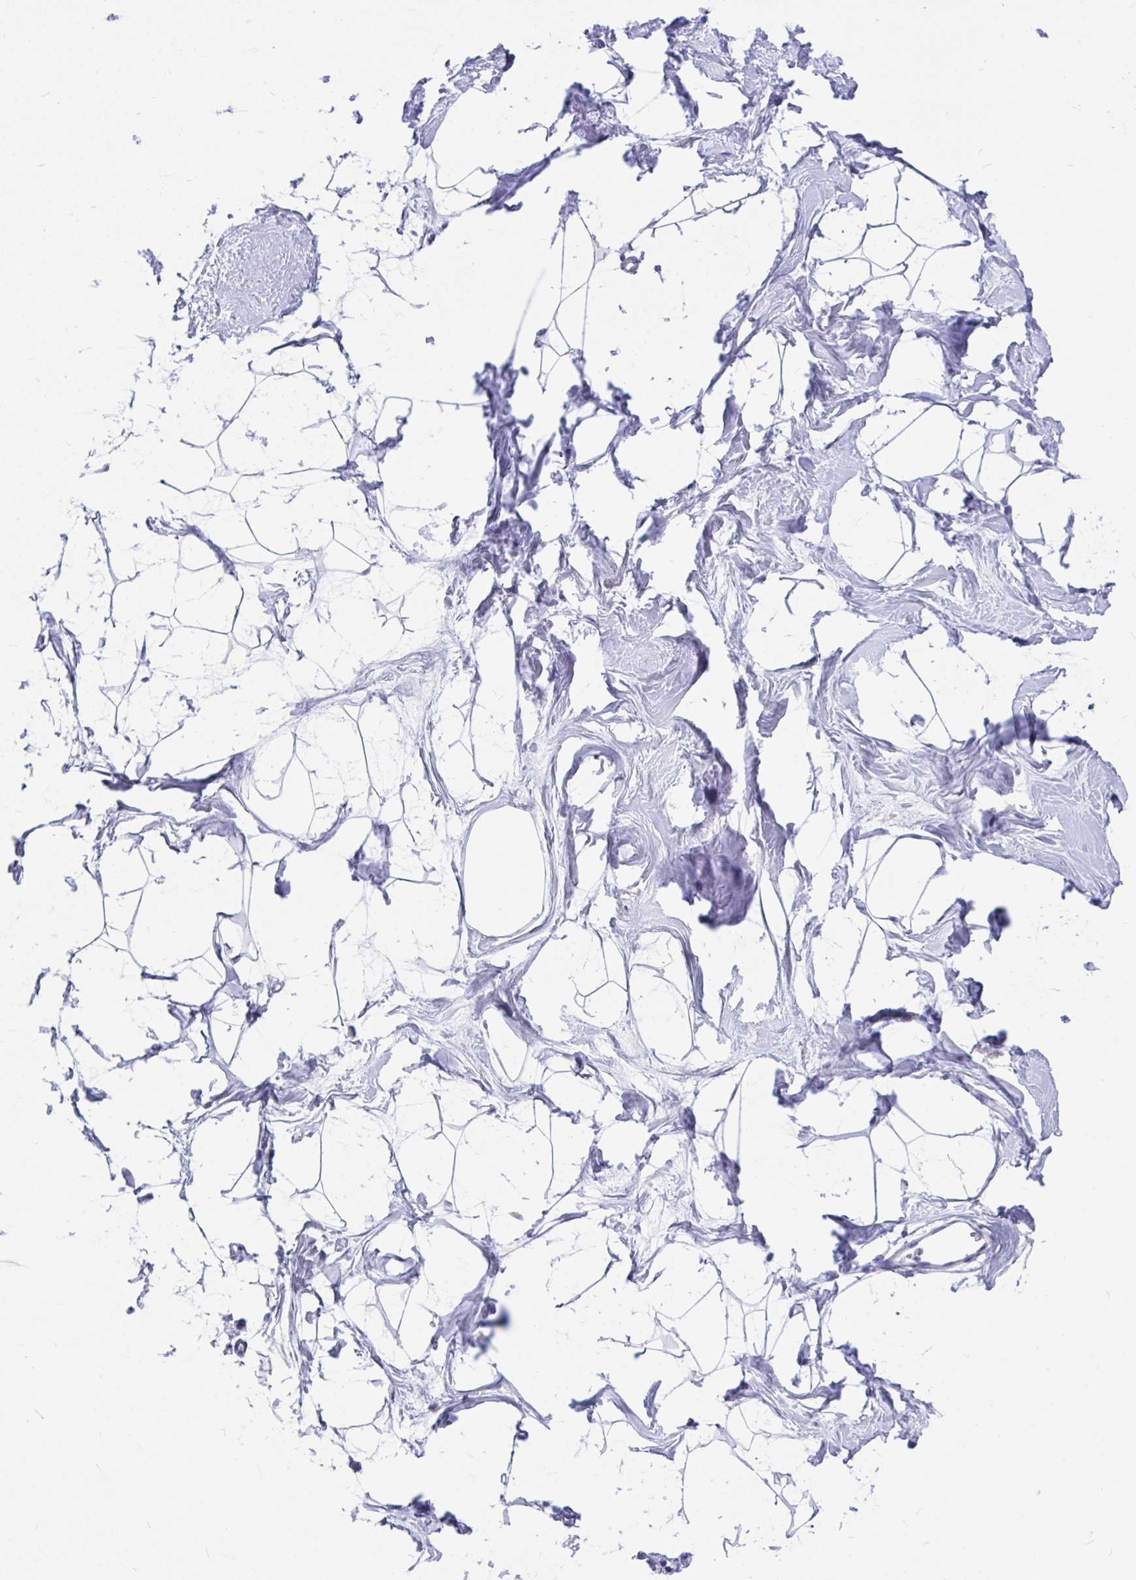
{"staining": {"intensity": "negative", "quantity": "none", "location": "none"}, "tissue": "breast", "cell_type": "Adipocytes", "image_type": "normal", "snomed": [{"axis": "morphology", "description": "Normal tissue, NOS"}, {"axis": "topography", "description": "Breast"}], "caption": "This is an immunohistochemistry (IHC) micrograph of benign breast. There is no positivity in adipocytes.", "gene": "INTS5", "patient": {"sex": "female", "age": 45}}